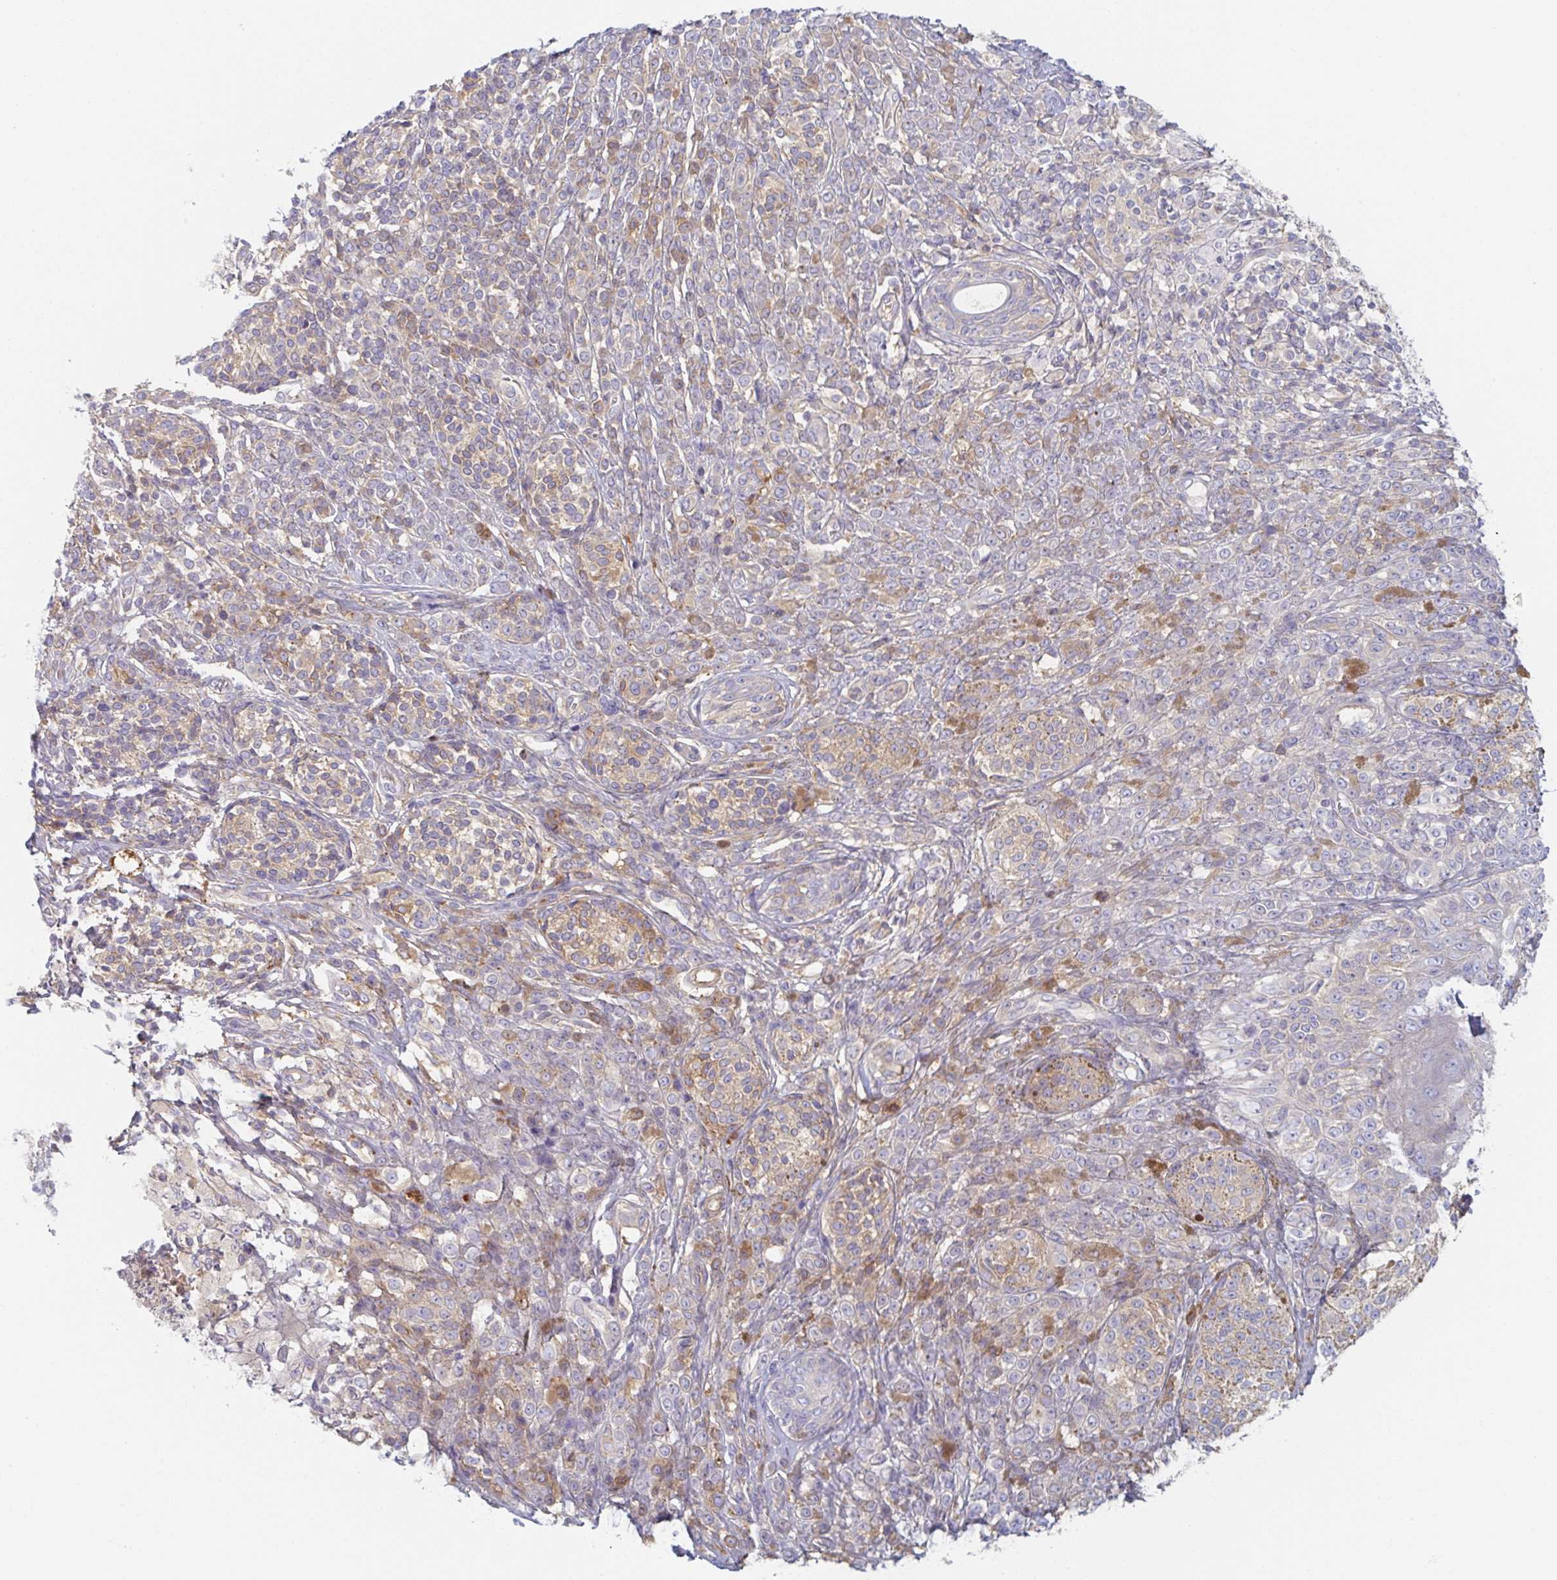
{"staining": {"intensity": "moderate", "quantity": "25%-75%", "location": "cytoplasmic/membranous"}, "tissue": "melanoma", "cell_type": "Tumor cells", "image_type": "cancer", "snomed": [{"axis": "morphology", "description": "Malignant melanoma, NOS"}, {"axis": "topography", "description": "Skin"}], "caption": "Approximately 25%-75% of tumor cells in human melanoma display moderate cytoplasmic/membranous protein positivity as visualized by brown immunohistochemical staining.", "gene": "AMPD2", "patient": {"sex": "male", "age": 42}}